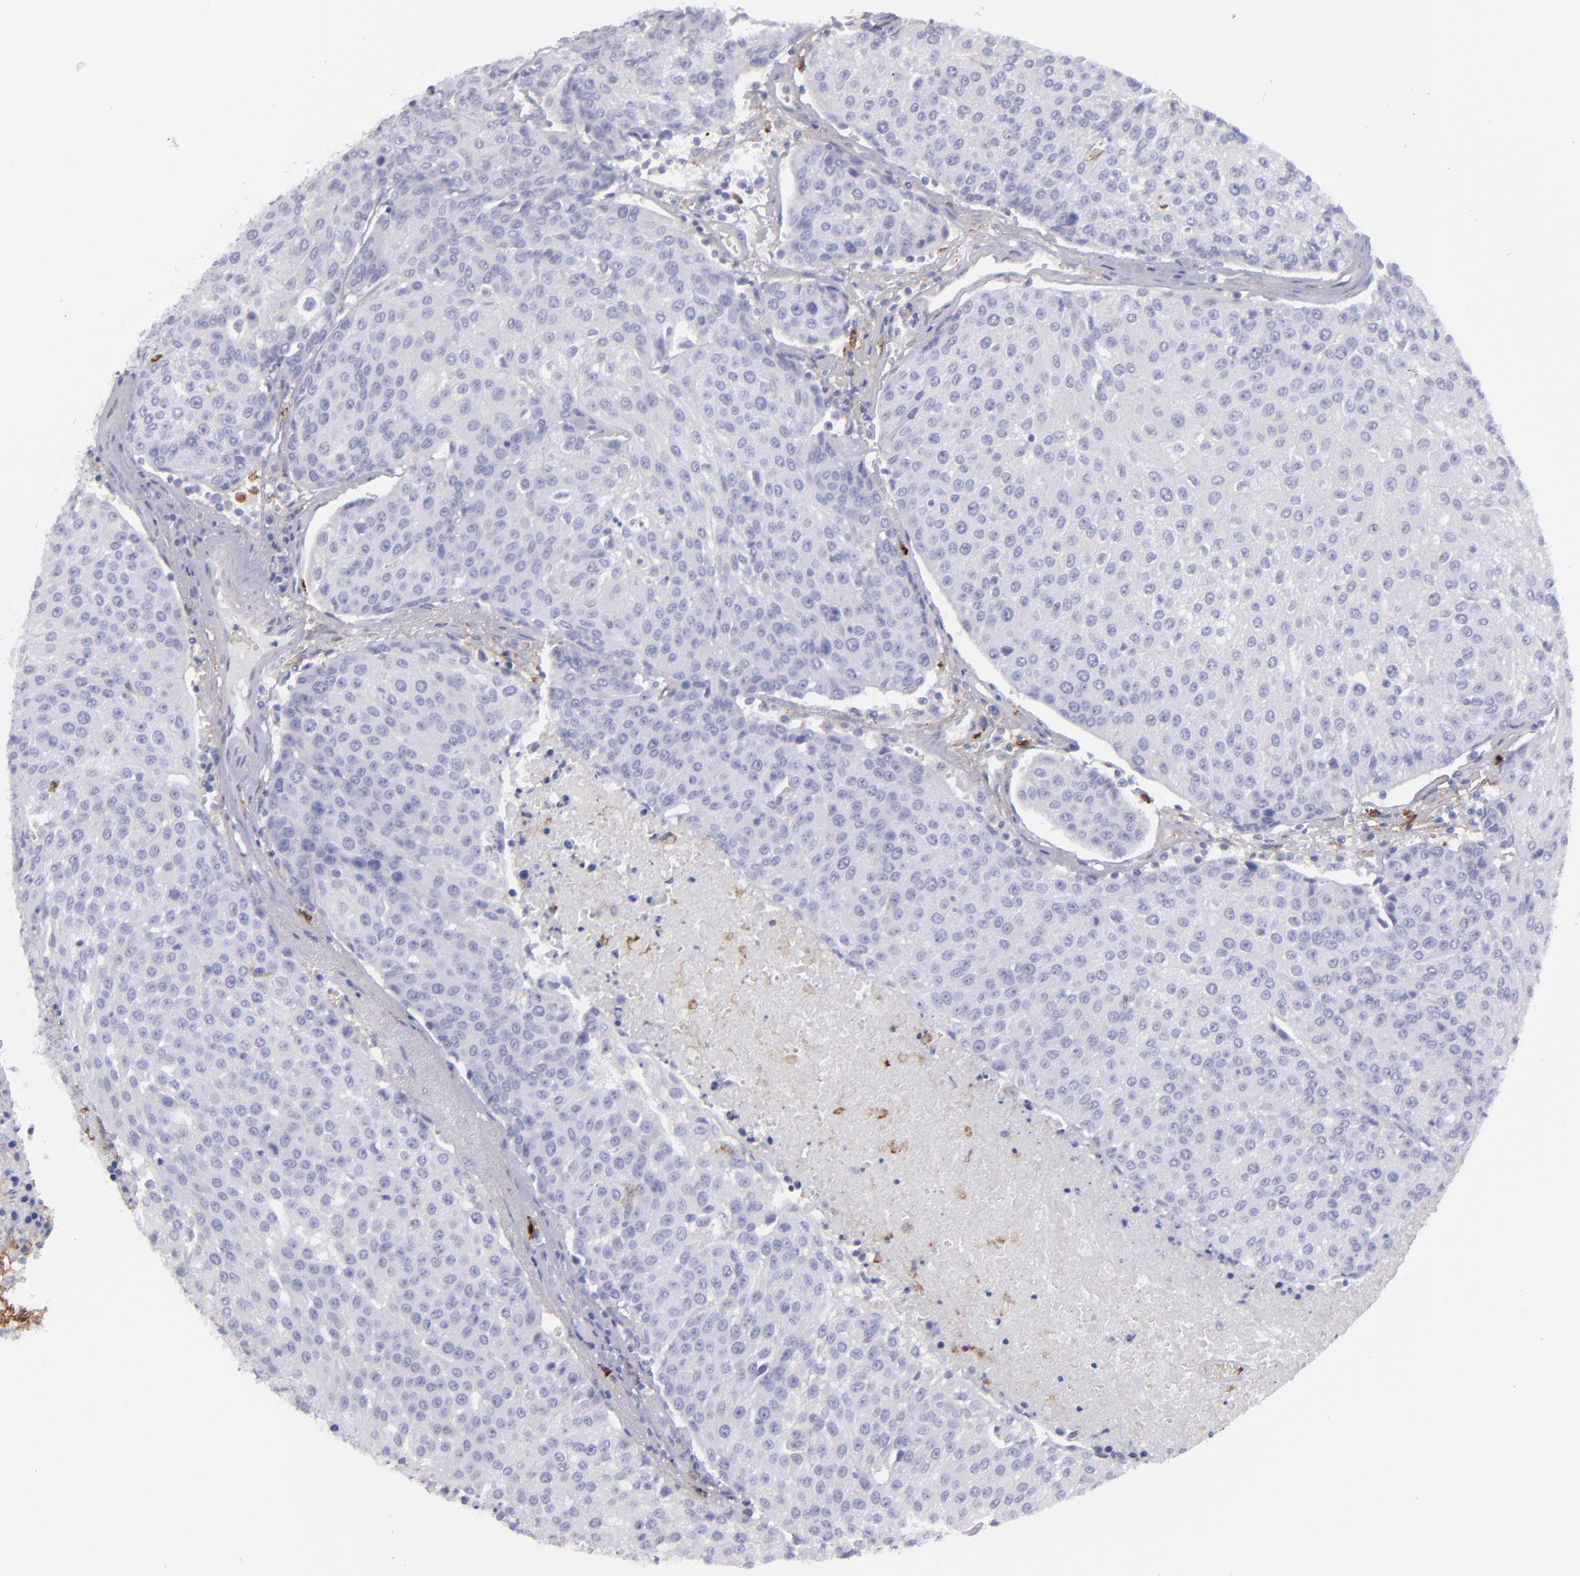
{"staining": {"intensity": "negative", "quantity": "none", "location": "none"}, "tissue": "urothelial cancer", "cell_type": "Tumor cells", "image_type": "cancer", "snomed": [{"axis": "morphology", "description": "Urothelial carcinoma, High grade"}, {"axis": "topography", "description": "Urinary bladder"}], "caption": "Immunohistochemistry (IHC) photomicrograph of neoplastic tissue: urothelial carcinoma (high-grade) stained with DAB (3,3'-diaminobenzidine) exhibits no significant protein expression in tumor cells.", "gene": "ANPEP", "patient": {"sex": "female", "age": 85}}